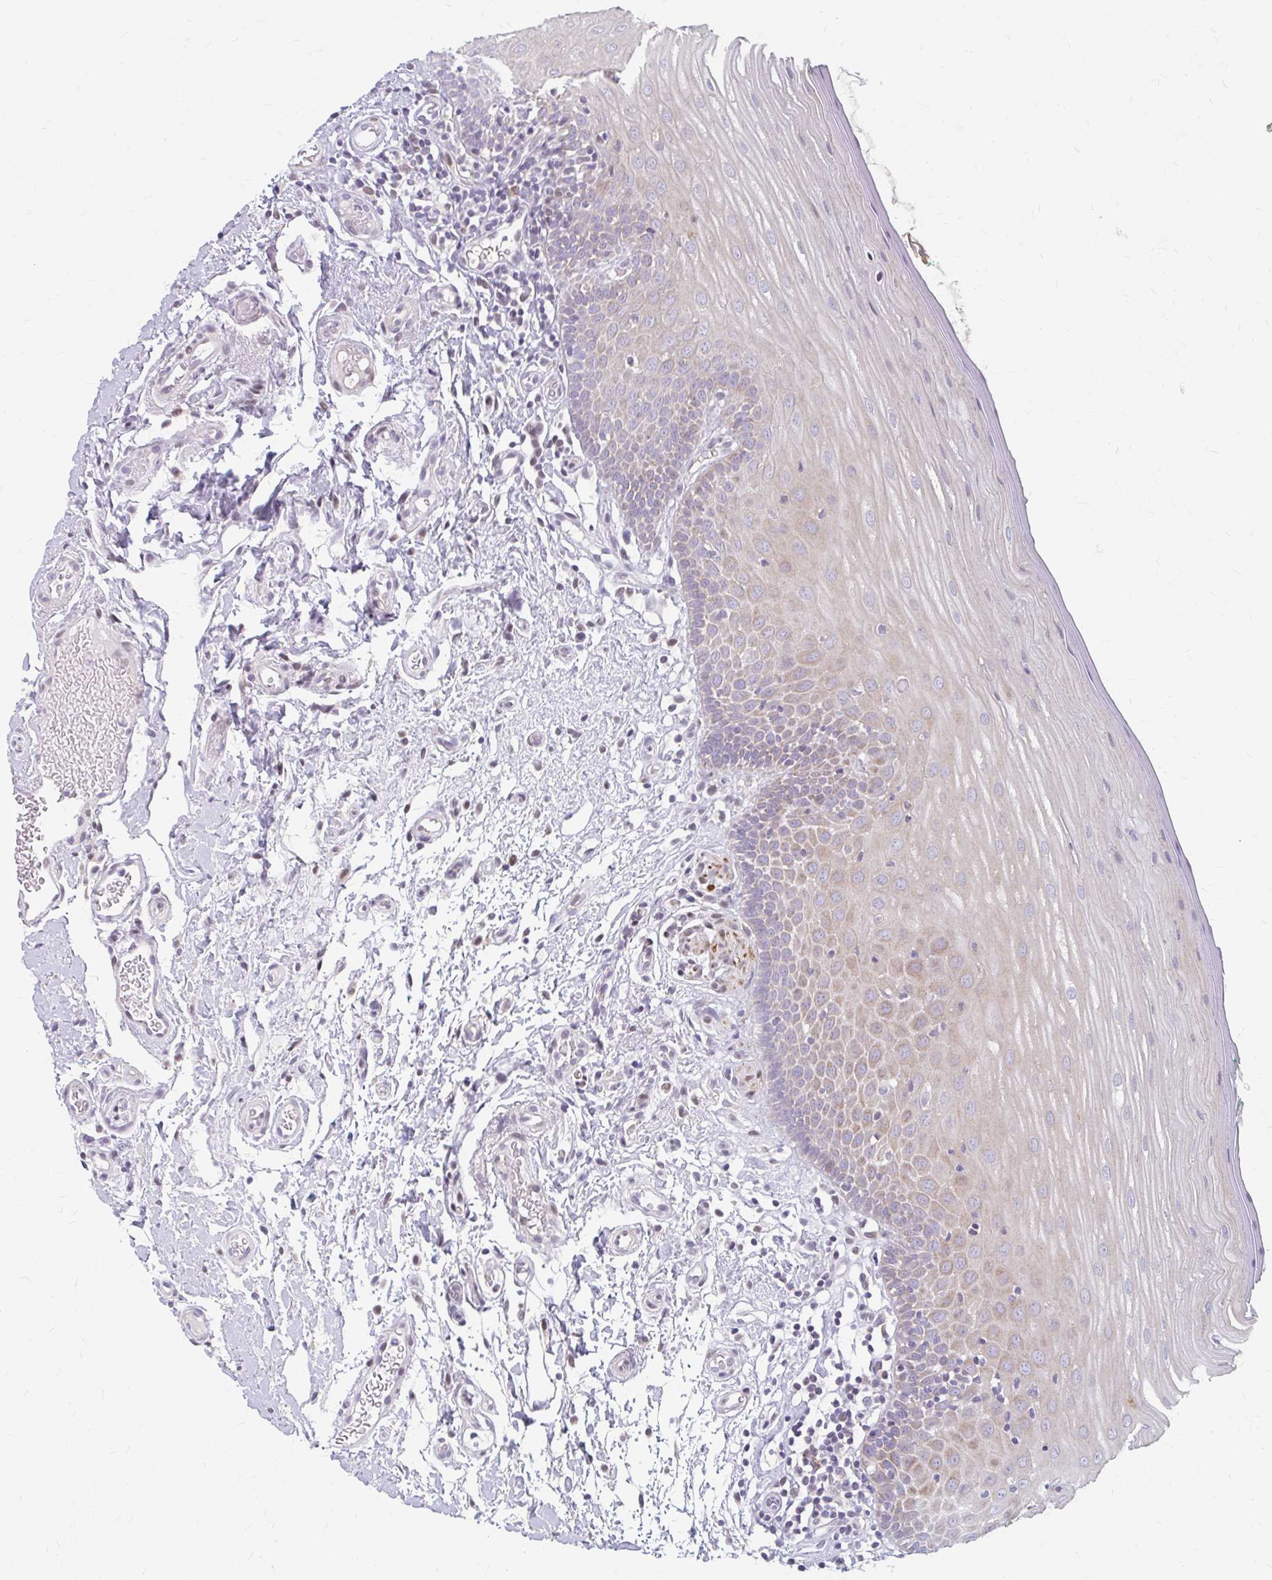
{"staining": {"intensity": "weak", "quantity": "25%-75%", "location": "cytoplasmic/membranous,nuclear"}, "tissue": "oral mucosa", "cell_type": "Squamous epithelial cells", "image_type": "normal", "snomed": [{"axis": "morphology", "description": "Normal tissue, NOS"}, {"axis": "topography", "description": "Oral tissue"}, {"axis": "topography", "description": "Tounge, NOS"}, {"axis": "topography", "description": "Head-Neck"}], "caption": "Protein staining exhibits weak cytoplasmic/membranous,nuclear expression in approximately 25%-75% of squamous epithelial cells in benign oral mucosa. The staining was performed using DAB (3,3'-diaminobenzidine) to visualize the protein expression in brown, while the nuclei were stained in blue with hematoxylin (Magnification: 20x).", "gene": "BEAN1", "patient": {"sex": "female", "age": 84}}